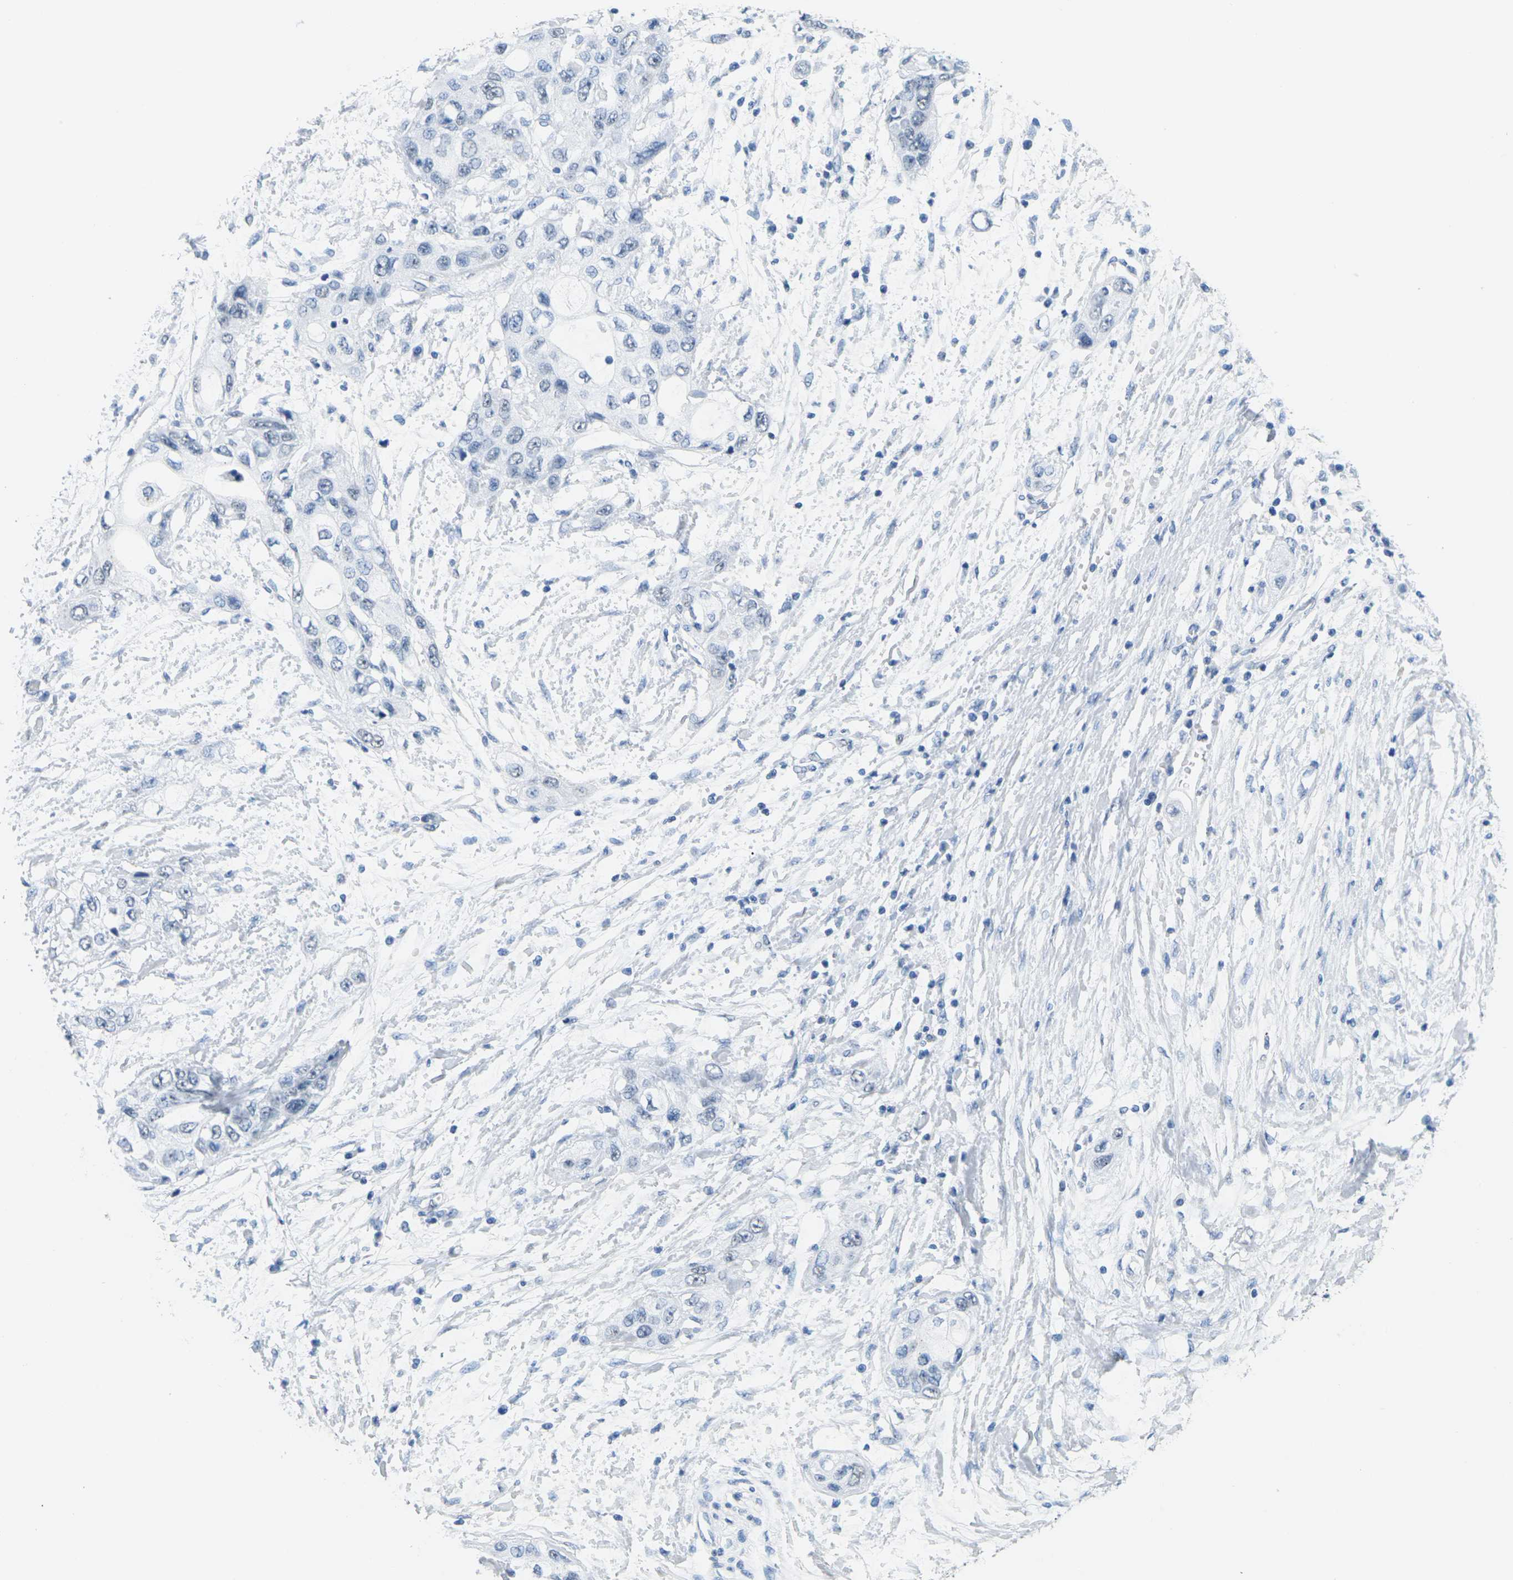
{"staining": {"intensity": "negative", "quantity": "none", "location": "none"}, "tissue": "pancreatic cancer", "cell_type": "Tumor cells", "image_type": "cancer", "snomed": [{"axis": "morphology", "description": "Adenocarcinoma, NOS"}, {"axis": "topography", "description": "Pancreas"}], "caption": "Pancreatic cancer (adenocarcinoma) stained for a protein using immunohistochemistry (IHC) reveals no expression tumor cells.", "gene": "CTAG1A", "patient": {"sex": "female", "age": 70}}